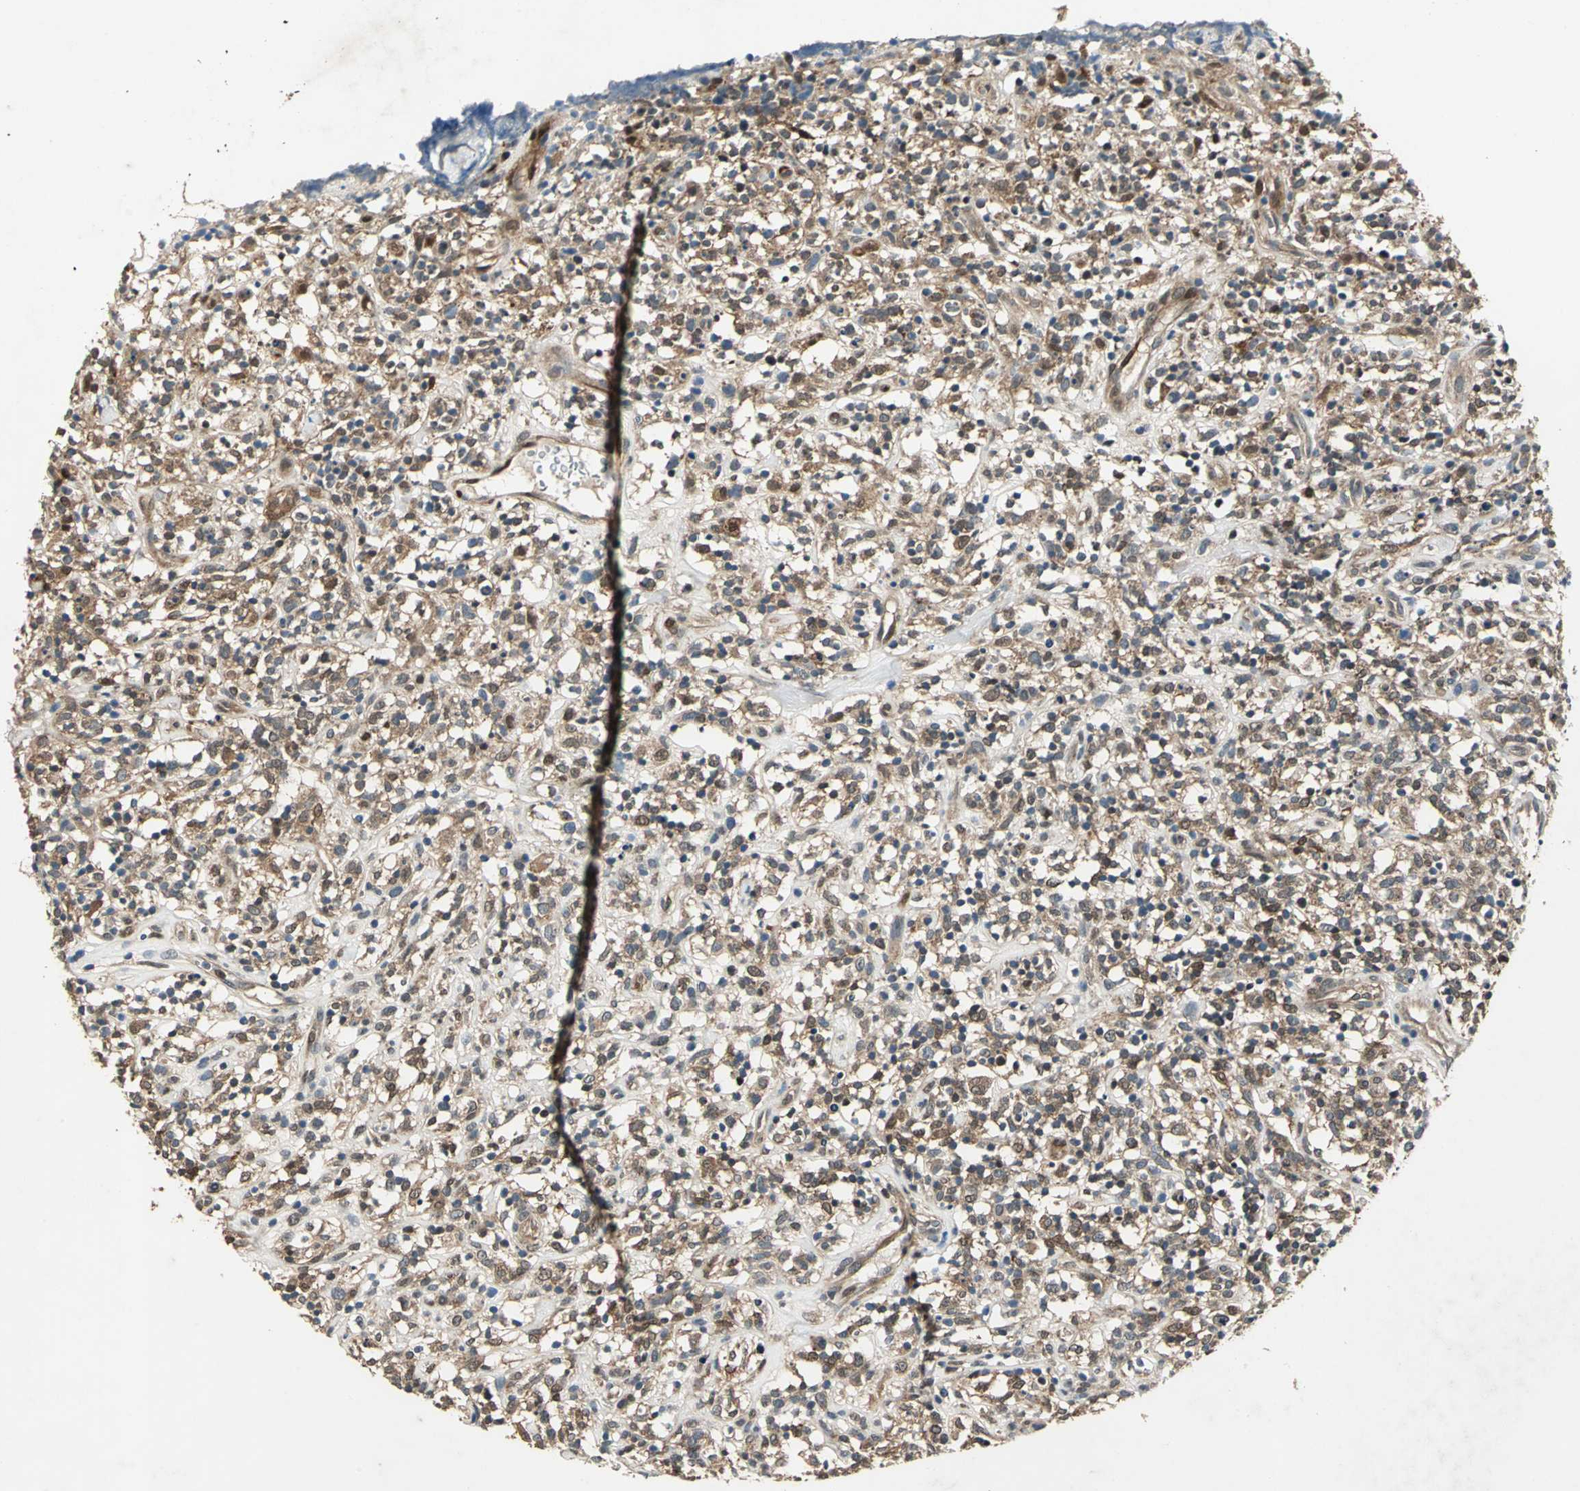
{"staining": {"intensity": "moderate", "quantity": ">75%", "location": "cytoplasmic/membranous"}, "tissue": "lymphoma", "cell_type": "Tumor cells", "image_type": "cancer", "snomed": [{"axis": "morphology", "description": "Malignant lymphoma, non-Hodgkin's type, High grade"}, {"axis": "topography", "description": "Lymph node"}], "caption": "Human lymphoma stained for a protein (brown) reveals moderate cytoplasmic/membranous positive staining in approximately >75% of tumor cells.", "gene": "RRM2B", "patient": {"sex": "female", "age": 73}}